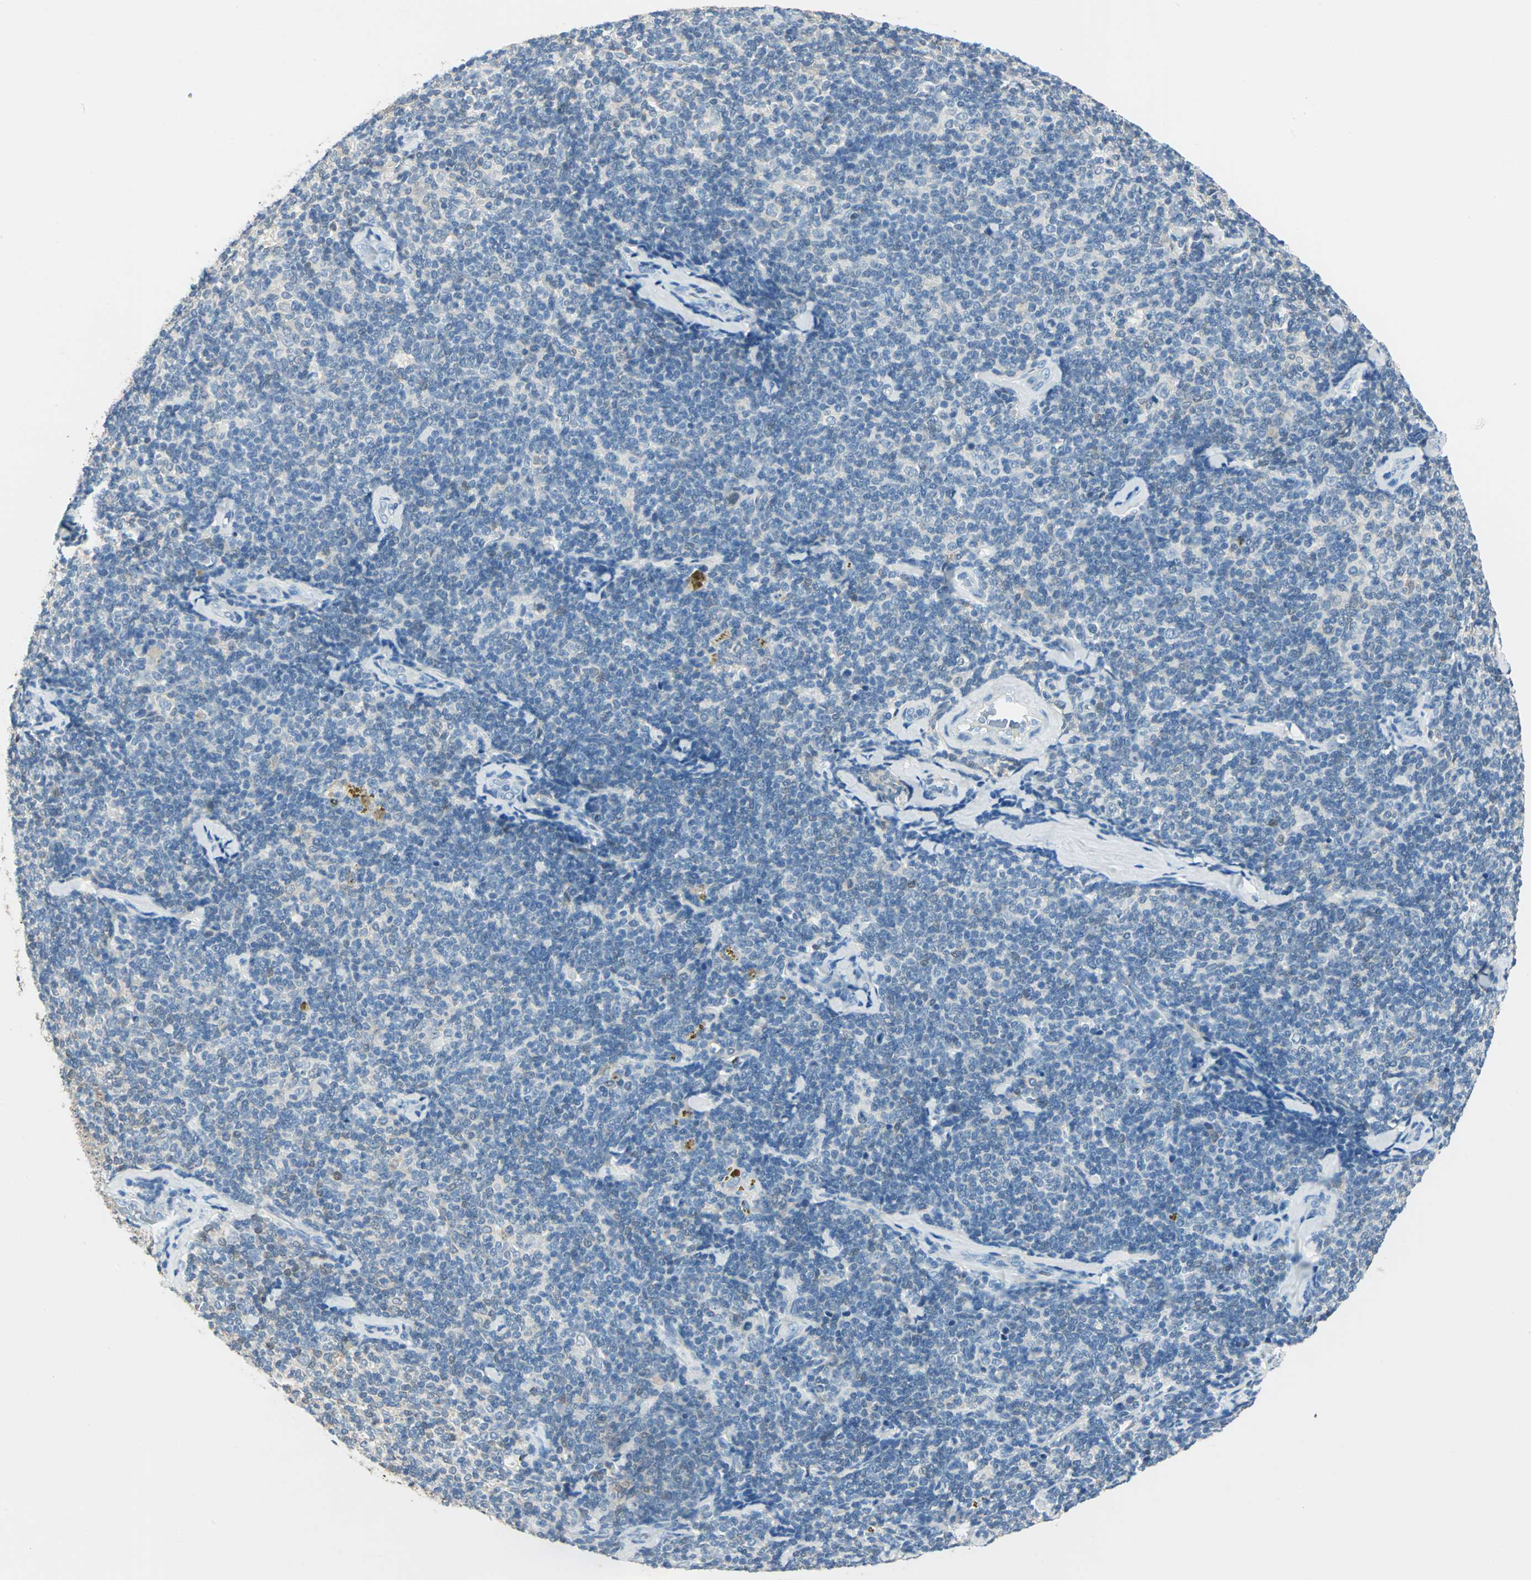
{"staining": {"intensity": "weak", "quantity": "<25%", "location": "cytoplasmic/membranous"}, "tissue": "lymphoma", "cell_type": "Tumor cells", "image_type": "cancer", "snomed": [{"axis": "morphology", "description": "Malignant lymphoma, non-Hodgkin's type, Low grade"}, {"axis": "topography", "description": "Lymph node"}], "caption": "An immunohistochemistry photomicrograph of low-grade malignant lymphoma, non-Hodgkin's type is shown. There is no staining in tumor cells of low-grade malignant lymphoma, non-Hodgkin's type. Brightfield microscopy of IHC stained with DAB (3,3'-diaminobenzidine) (brown) and hematoxylin (blue), captured at high magnification.", "gene": "UCHL1", "patient": {"sex": "female", "age": 56}}